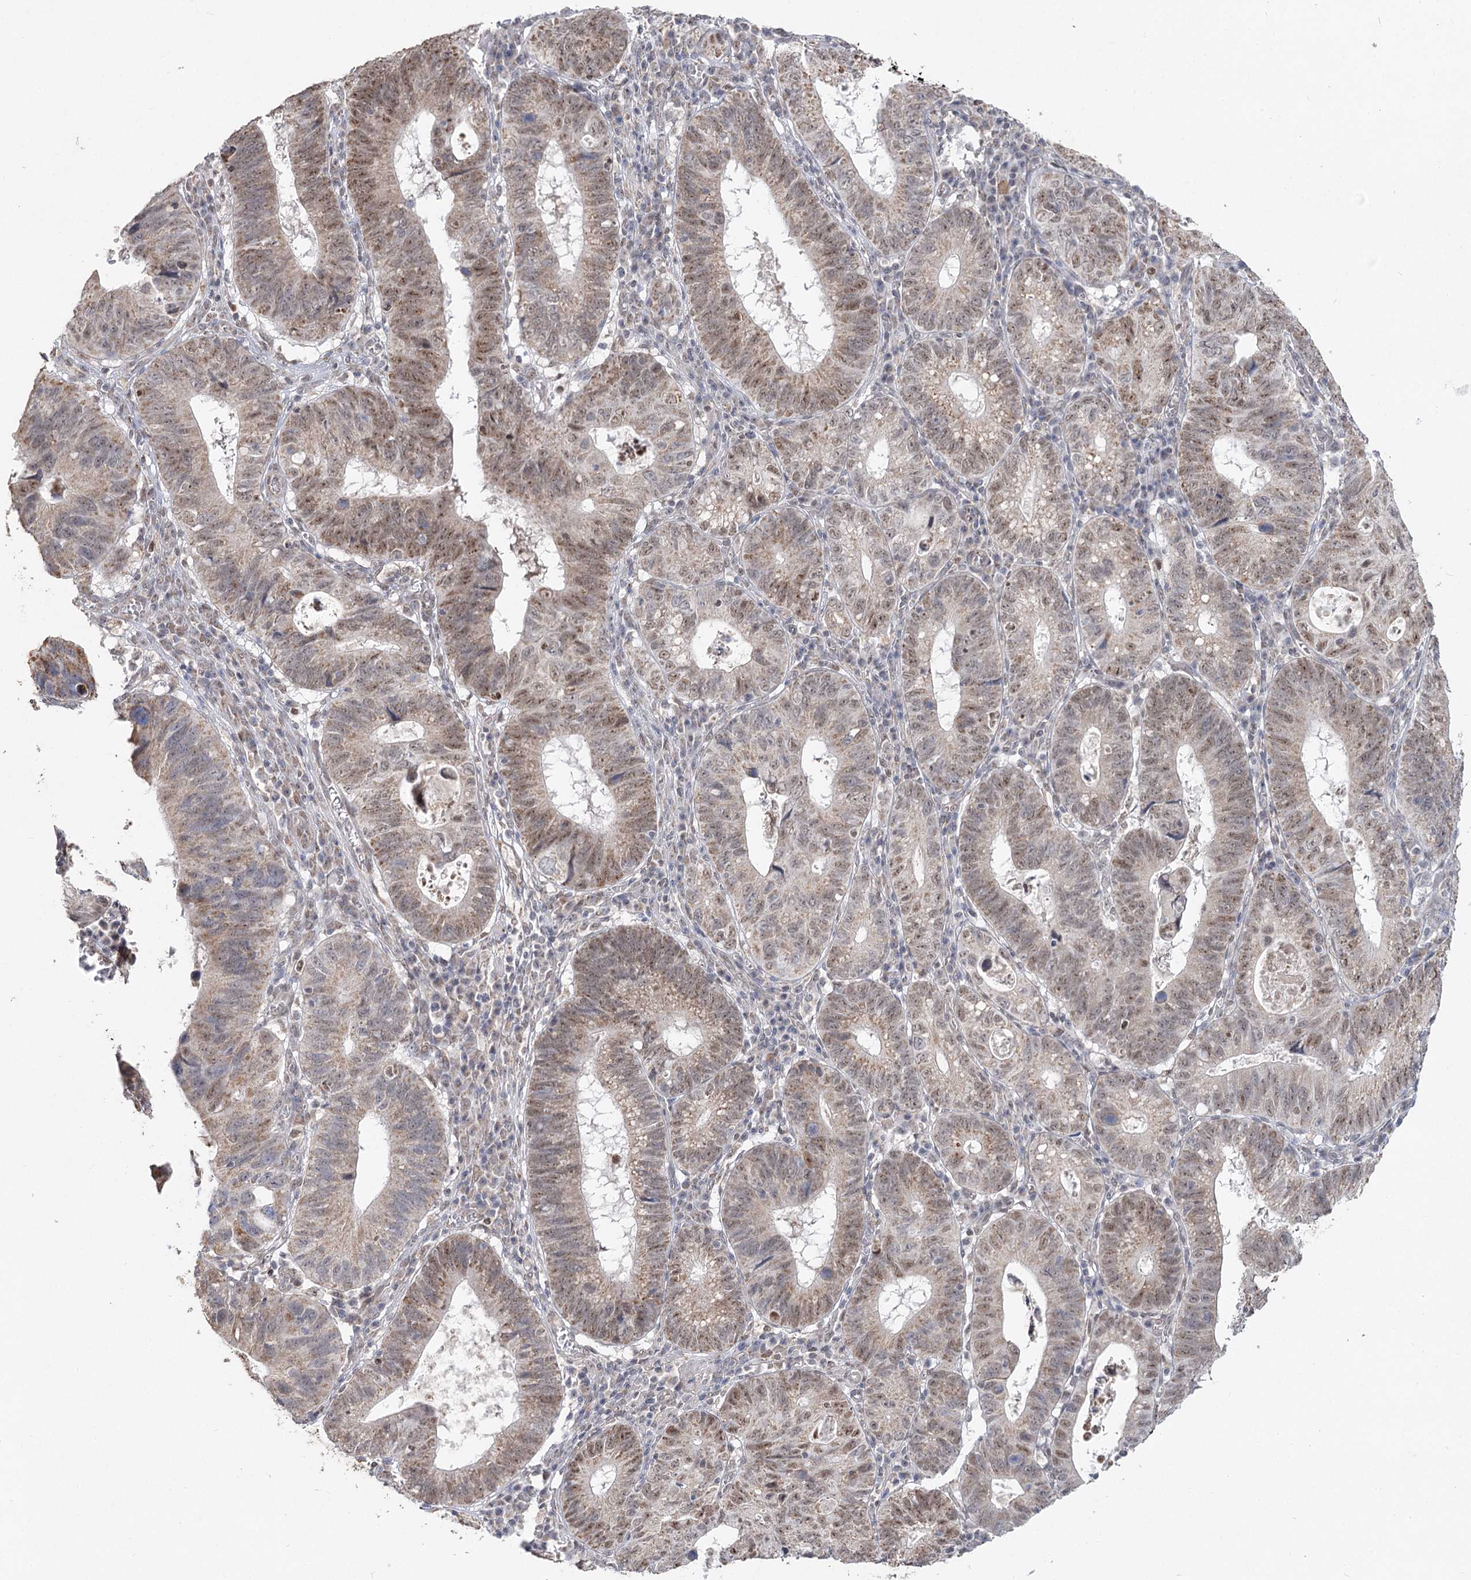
{"staining": {"intensity": "weak", "quantity": "25%-75%", "location": "cytoplasmic/membranous,nuclear"}, "tissue": "stomach cancer", "cell_type": "Tumor cells", "image_type": "cancer", "snomed": [{"axis": "morphology", "description": "Adenocarcinoma, NOS"}, {"axis": "topography", "description": "Stomach"}], "caption": "About 25%-75% of tumor cells in human stomach cancer (adenocarcinoma) exhibit weak cytoplasmic/membranous and nuclear protein expression as visualized by brown immunohistochemical staining.", "gene": "RUFY4", "patient": {"sex": "male", "age": 59}}